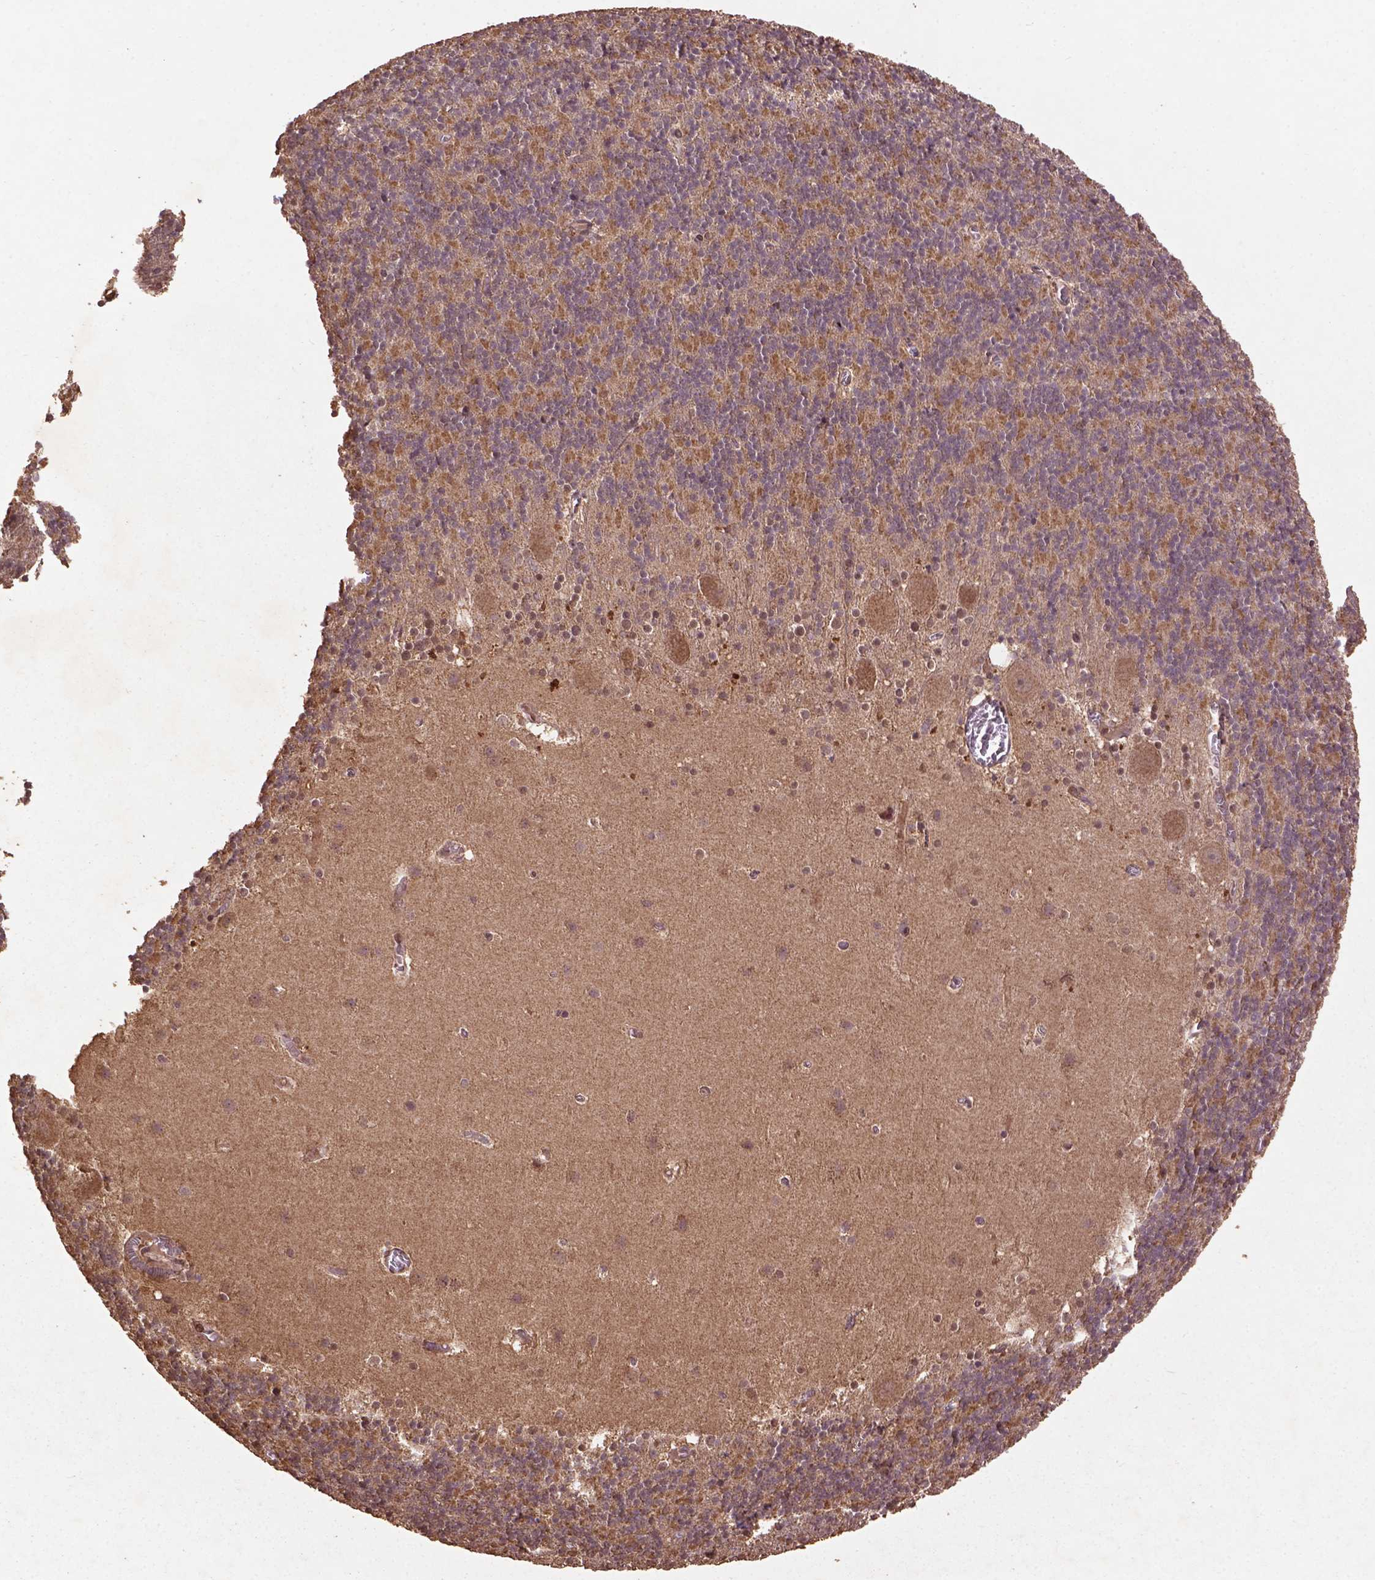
{"staining": {"intensity": "moderate", "quantity": ">75%", "location": "cytoplasmic/membranous"}, "tissue": "cerebellum", "cell_type": "Cells in granular layer", "image_type": "normal", "snomed": [{"axis": "morphology", "description": "Normal tissue, NOS"}, {"axis": "topography", "description": "Cerebellum"}], "caption": "Immunohistochemical staining of normal human cerebellum exhibits >75% levels of moderate cytoplasmic/membranous protein staining in approximately >75% of cells in granular layer. (DAB (3,3'-diaminobenzidine) IHC, brown staining for protein, blue staining for nuclei).", "gene": "BABAM1", "patient": {"sex": "male", "age": 70}}